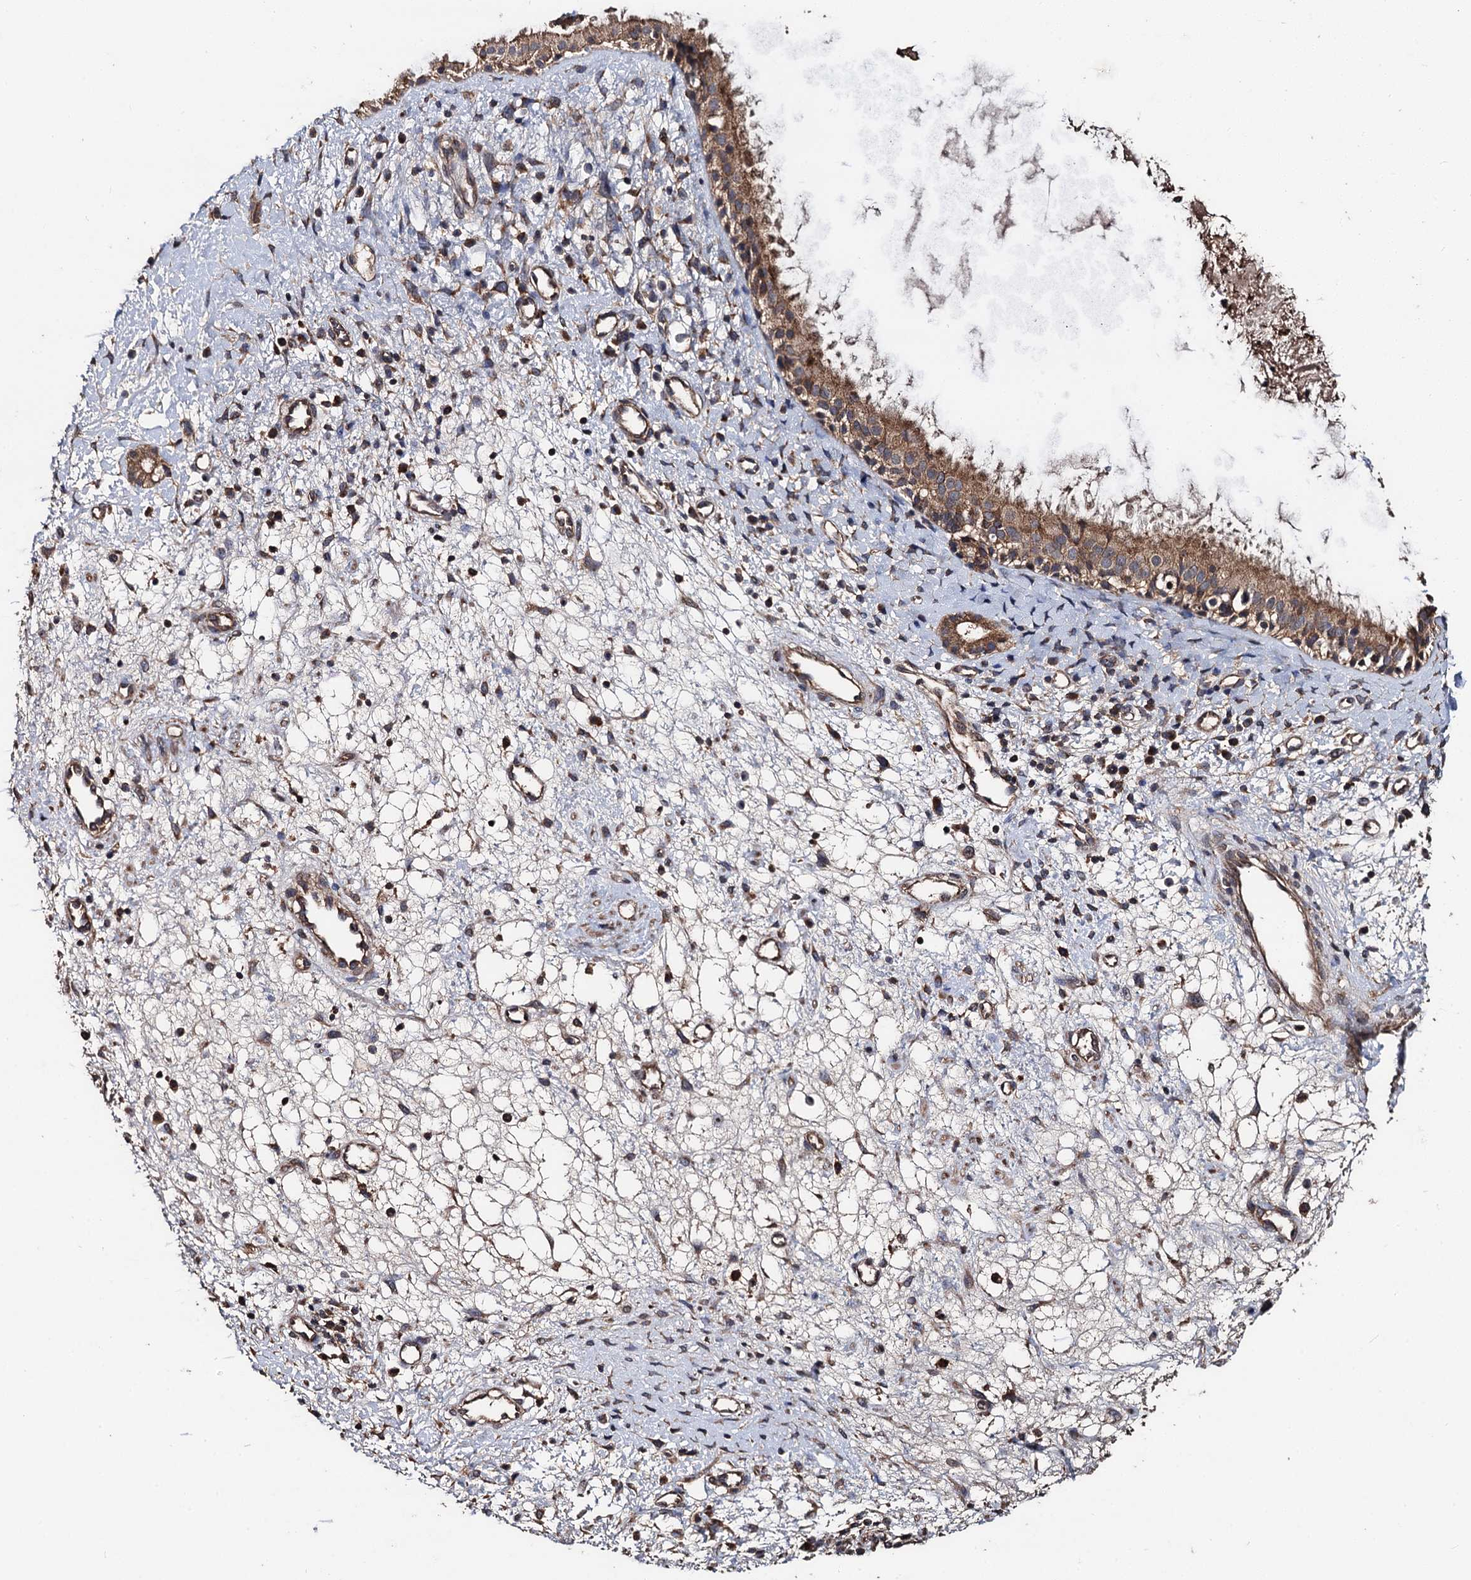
{"staining": {"intensity": "moderate", "quantity": ">75%", "location": "cytoplasmic/membranous"}, "tissue": "nasopharynx", "cell_type": "Respiratory epithelial cells", "image_type": "normal", "snomed": [{"axis": "morphology", "description": "Normal tissue, NOS"}, {"axis": "topography", "description": "Nasopharynx"}], "caption": "Protein expression analysis of unremarkable nasopharynx displays moderate cytoplasmic/membranous staining in approximately >75% of respiratory epithelial cells. (DAB = brown stain, brightfield microscopy at high magnification).", "gene": "PPTC7", "patient": {"sex": "male", "age": 22}}